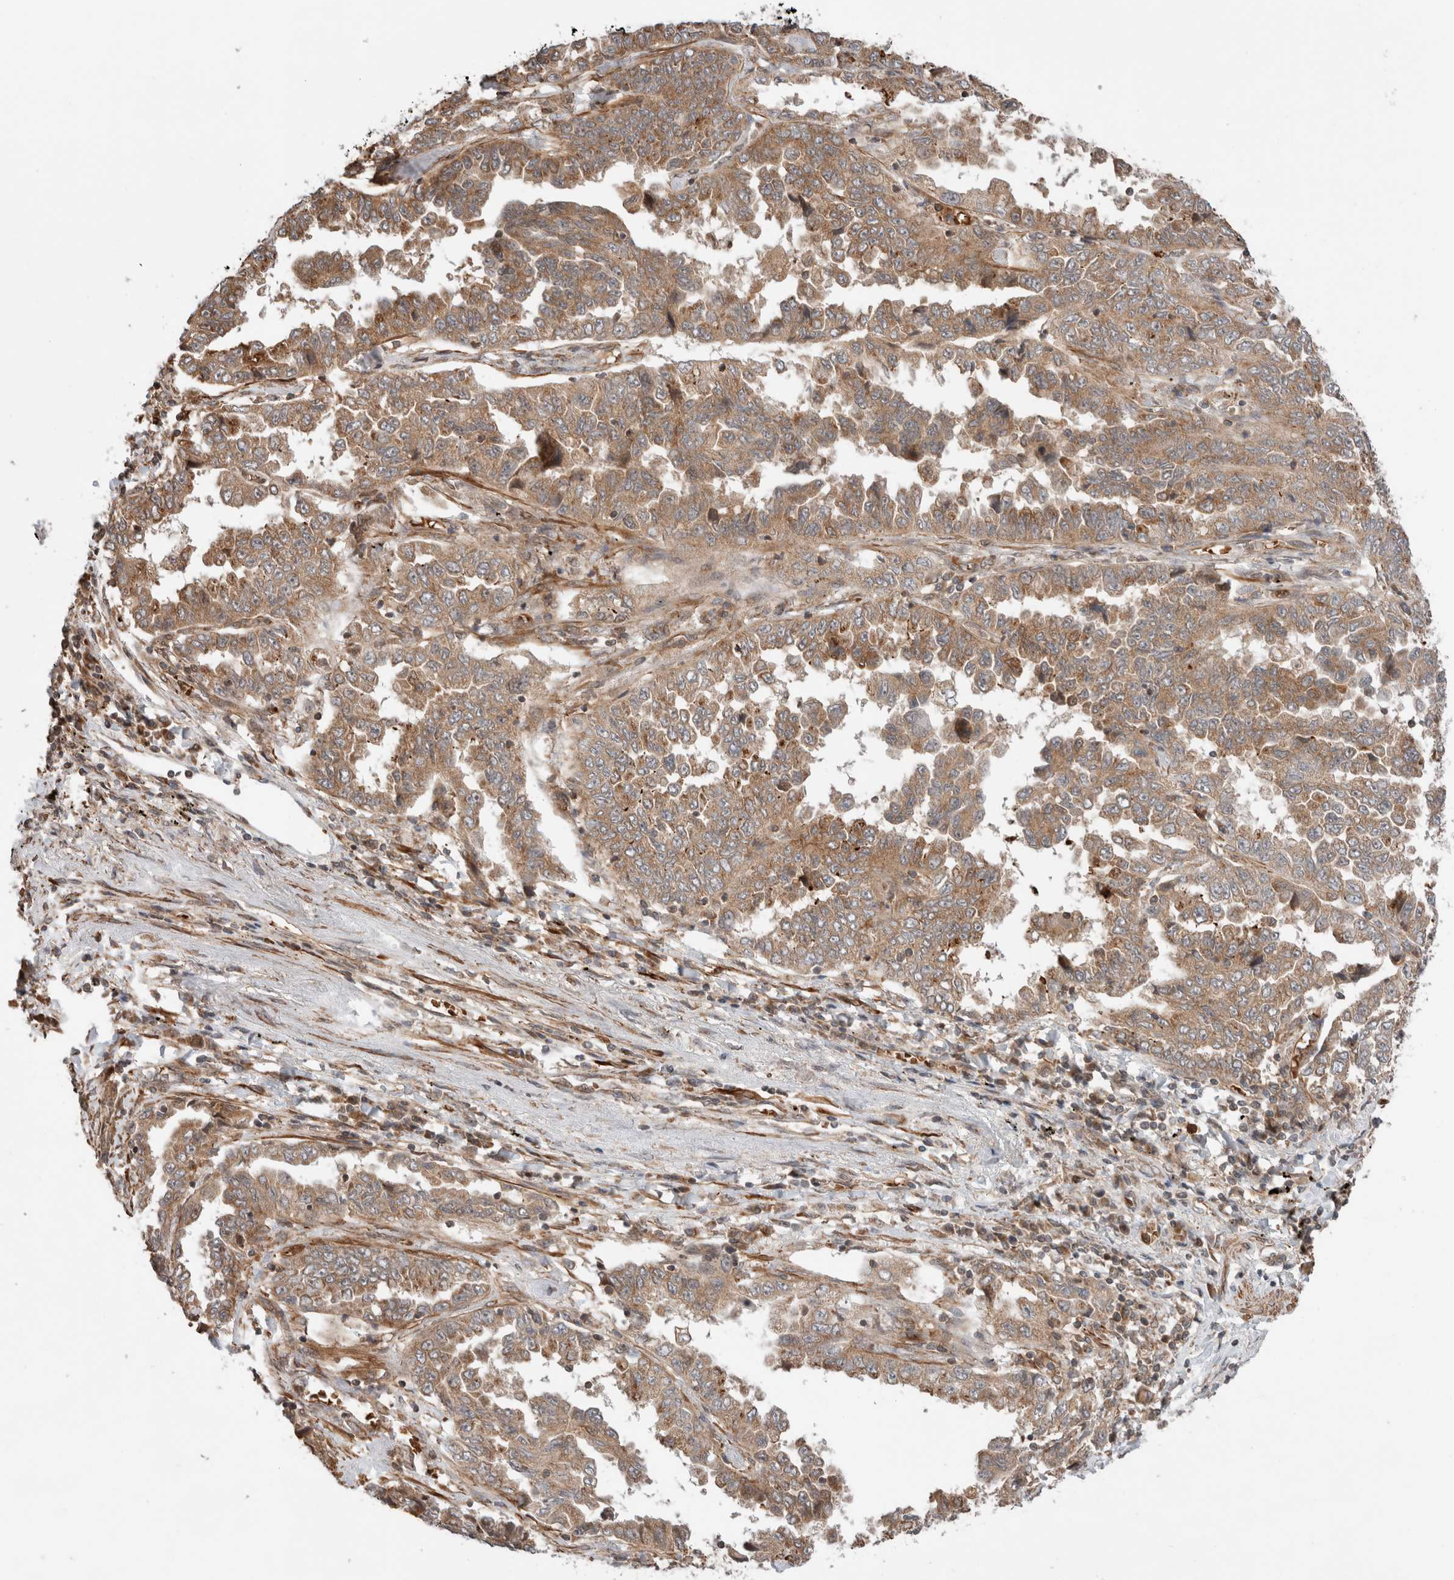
{"staining": {"intensity": "moderate", "quantity": ">75%", "location": "cytoplasmic/membranous"}, "tissue": "lung cancer", "cell_type": "Tumor cells", "image_type": "cancer", "snomed": [{"axis": "morphology", "description": "Adenocarcinoma, NOS"}, {"axis": "topography", "description": "Lung"}], "caption": "Protein expression analysis of human lung cancer reveals moderate cytoplasmic/membranous positivity in approximately >75% of tumor cells.", "gene": "ZNF649", "patient": {"sex": "female", "age": 51}}